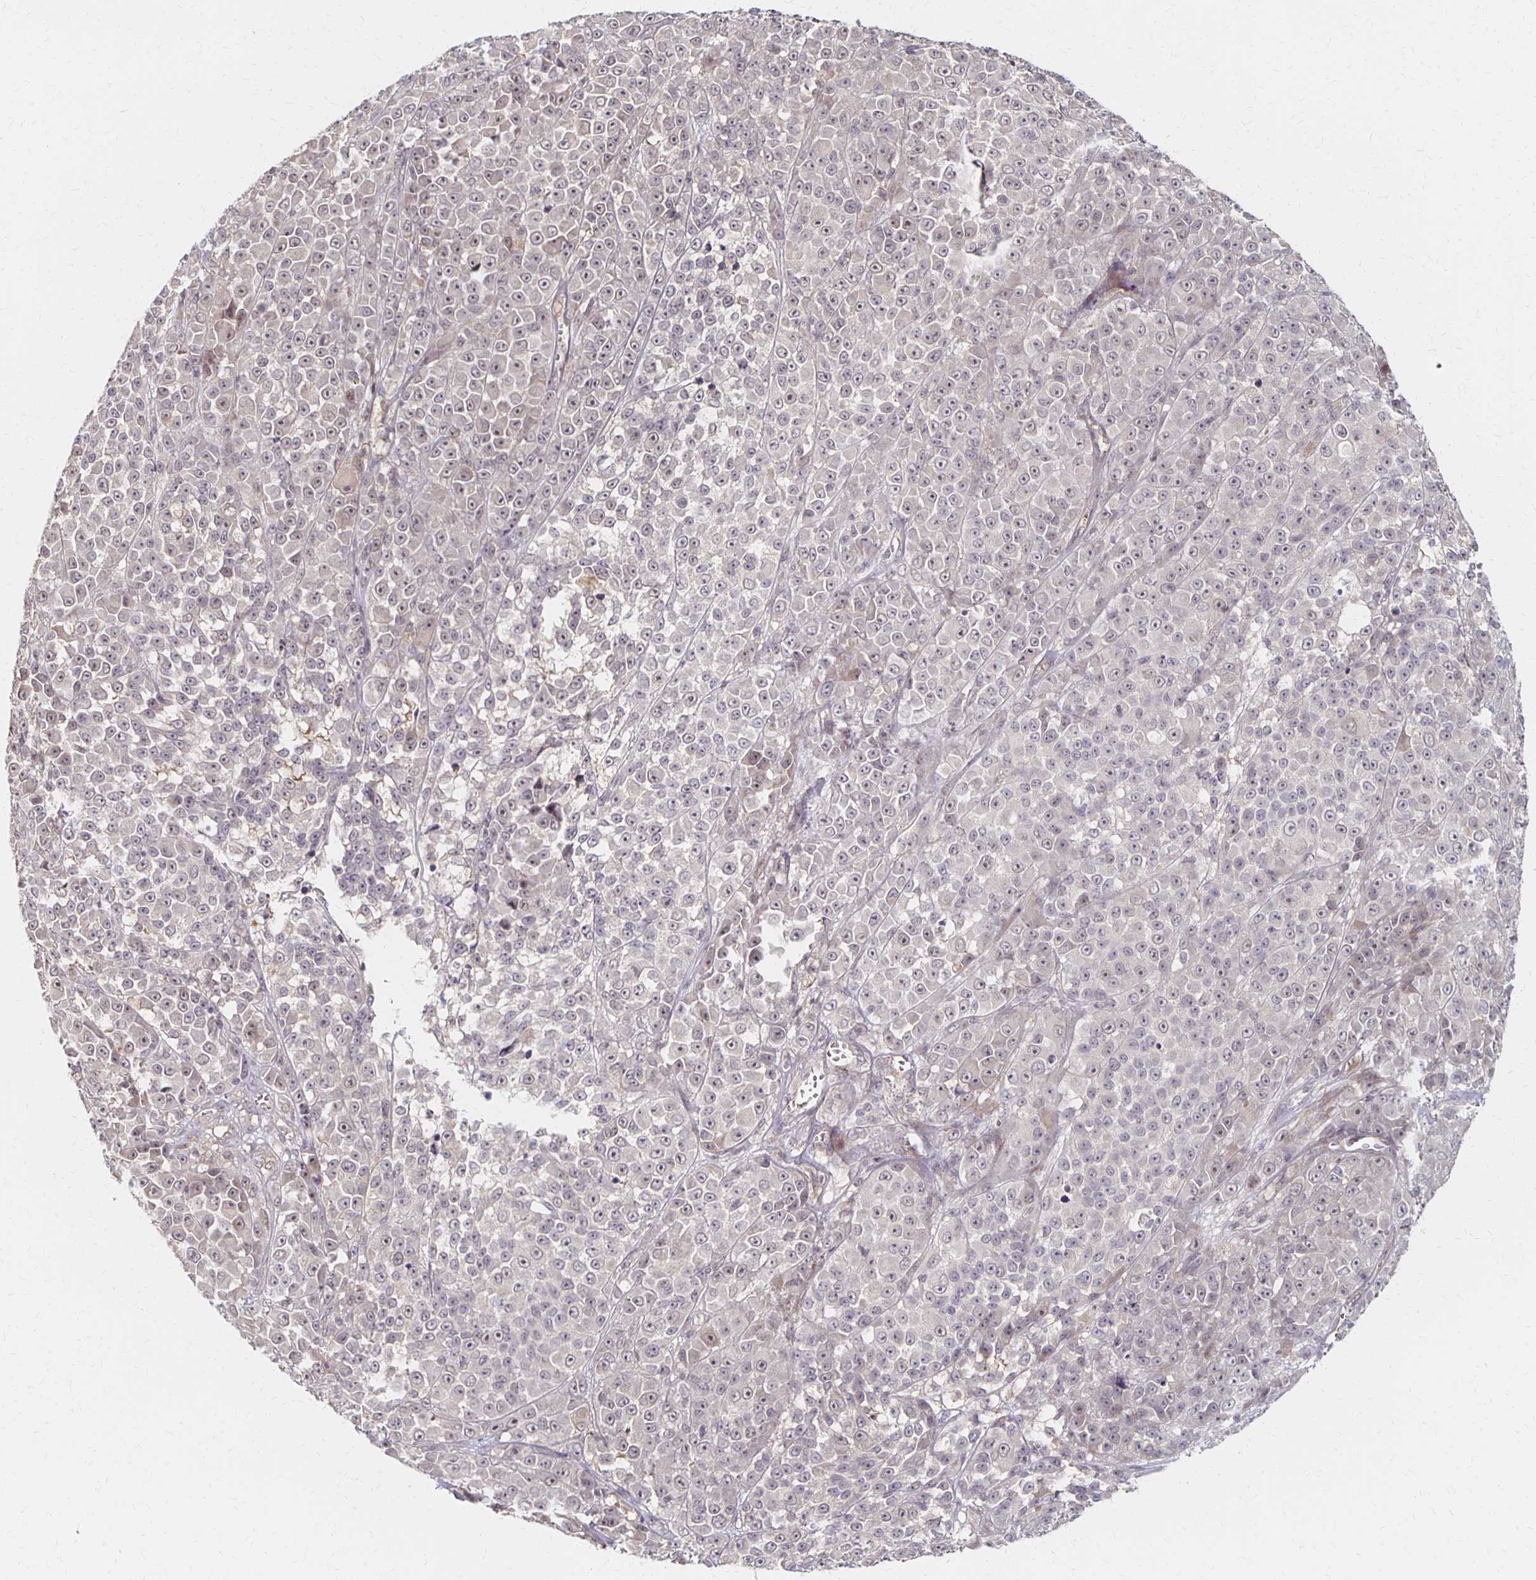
{"staining": {"intensity": "weak", "quantity": "25%-75%", "location": "nuclear"}, "tissue": "melanoma", "cell_type": "Tumor cells", "image_type": "cancer", "snomed": [{"axis": "morphology", "description": "Malignant melanoma, NOS"}, {"axis": "topography", "description": "Skin"}, {"axis": "topography", "description": "Skin of back"}], "caption": "Melanoma stained with immunohistochemistry shows weak nuclear expression in about 25%-75% of tumor cells.", "gene": "PRKCB", "patient": {"sex": "male", "age": 91}}